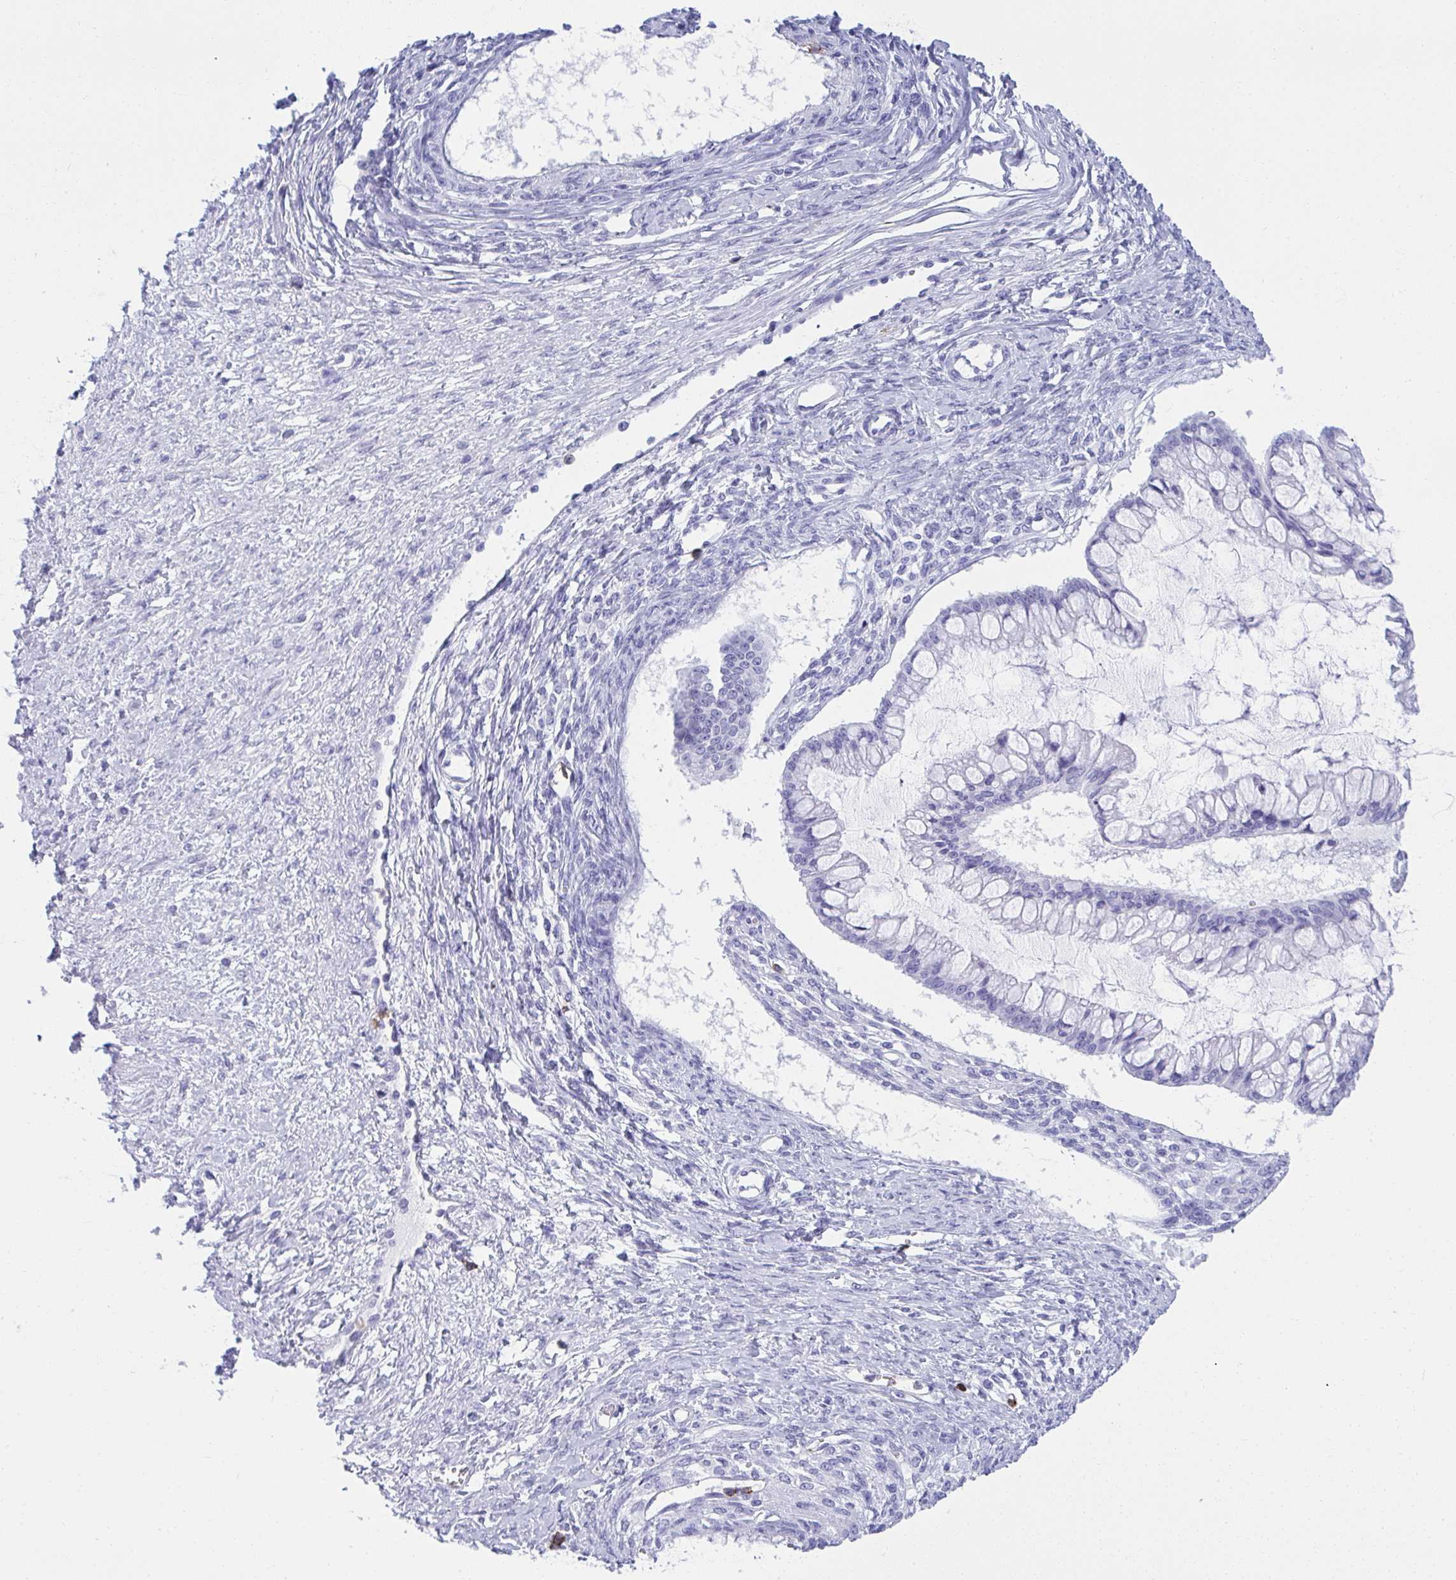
{"staining": {"intensity": "negative", "quantity": "none", "location": "none"}, "tissue": "ovarian cancer", "cell_type": "Tumor cells", "image_type": "cancer", "snomed": [{"axis": "morphology", "description": "Cystadenocarcinoma, mucinous, NOS"}, {"axis": "topography", "description": "Ovary"}], "caption": "Immunohistochemical staining of human ovarian mucinous cystadenocarcinoma reveals no significant positivity in tumor cells.", "gene": "SPN", "patient": {"sex": "female", "age": 73}}